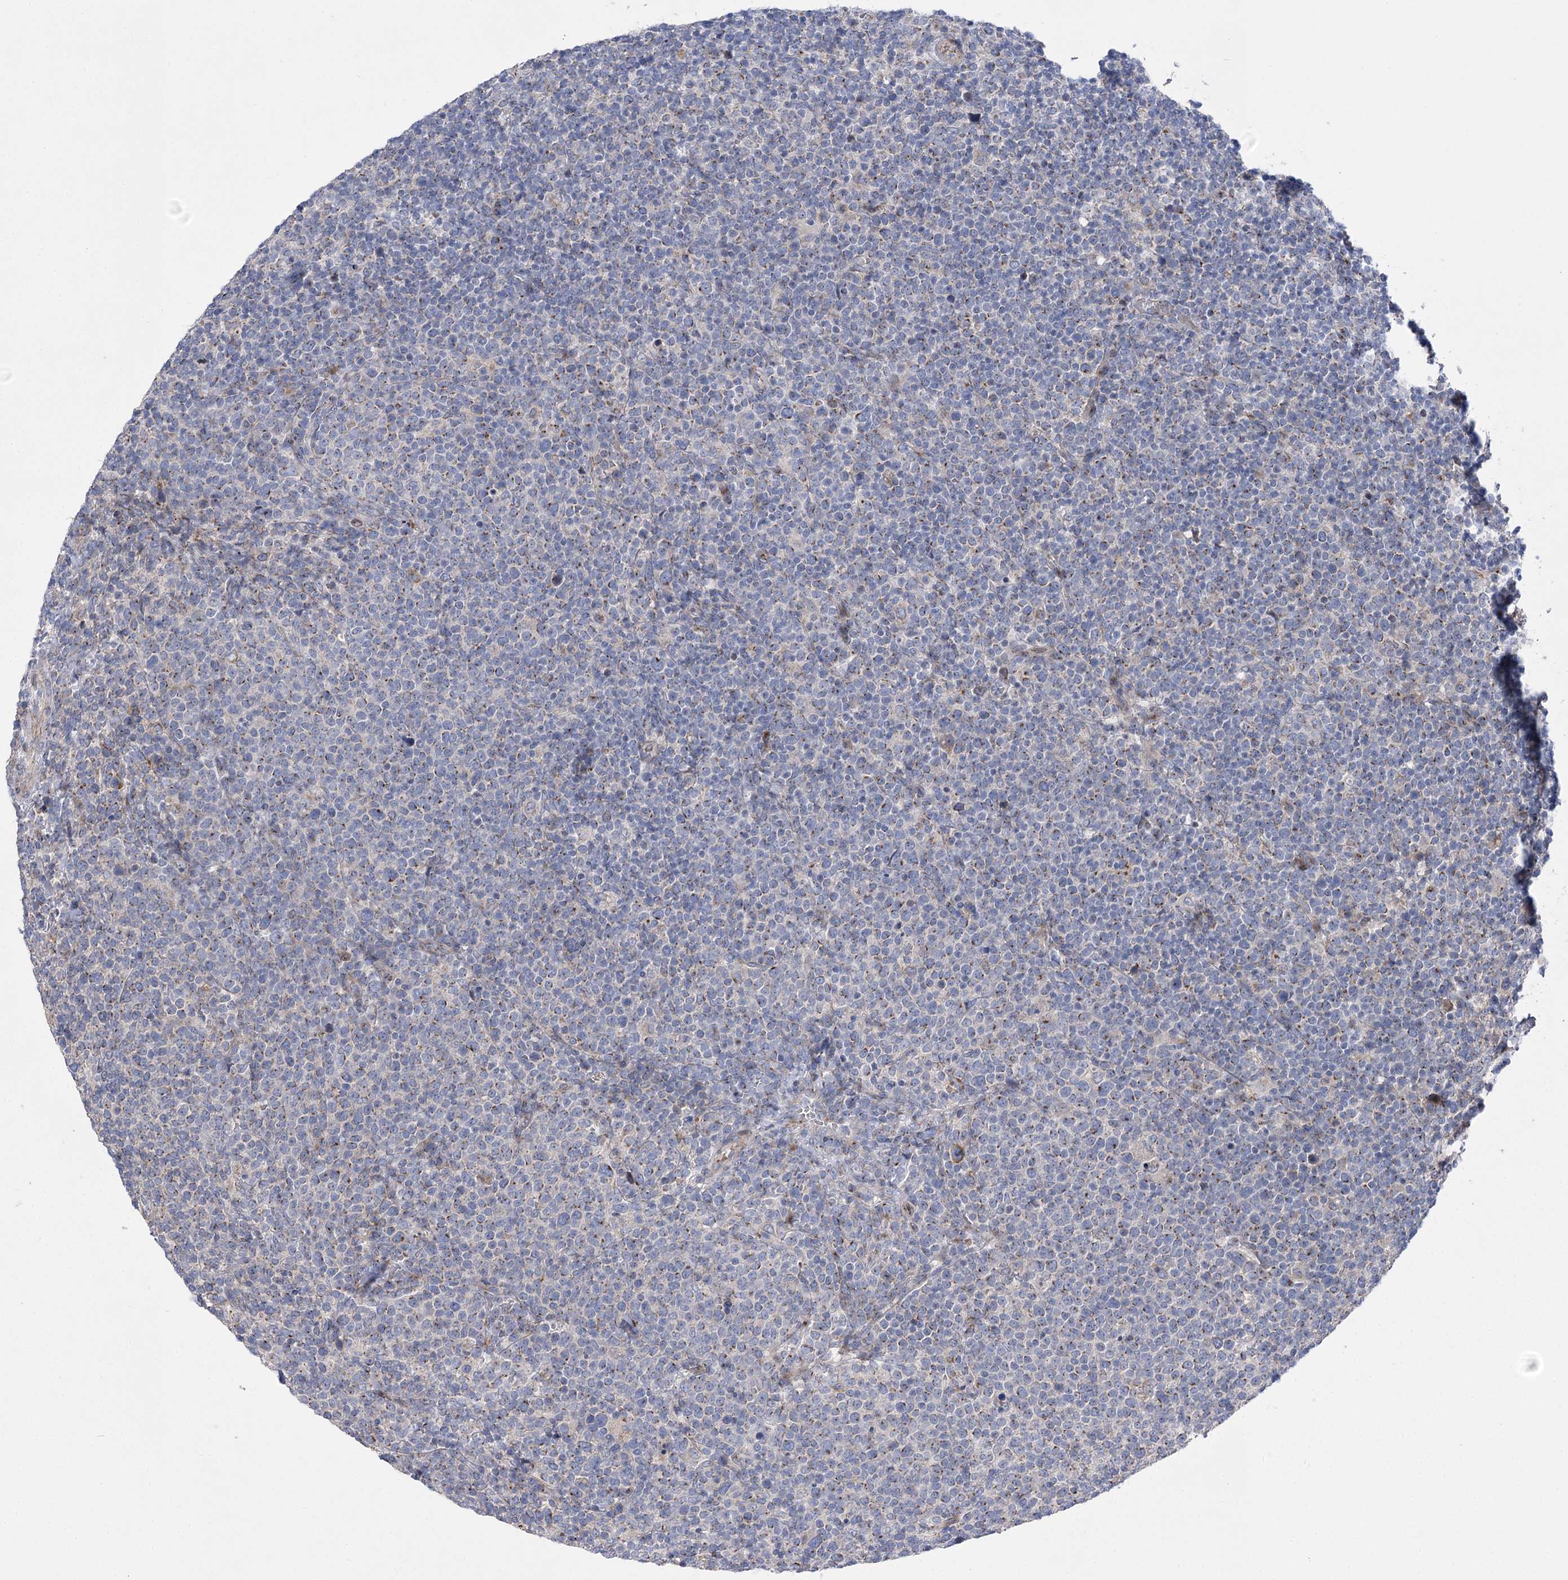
{"staining": {"intensity": "negative", "quantity": "none", "location": "none"}, "tissue": "lymphoma", "cell_type": "Tumor cells", "image_type": "cancer", "snomed": [{"axis": "morphology", "description": "Malignant lymphoma, non-Hodgkin's type, High grade"}, {"axis": "topography", "description": "Lymph node"}], "caption": "Tumor cells are negative for brown protein staining in high-grade malignant lymphoma, non-Hodgkin's type.", "gene": "NME7", "patient": {"sex": "male", "age": 61}}